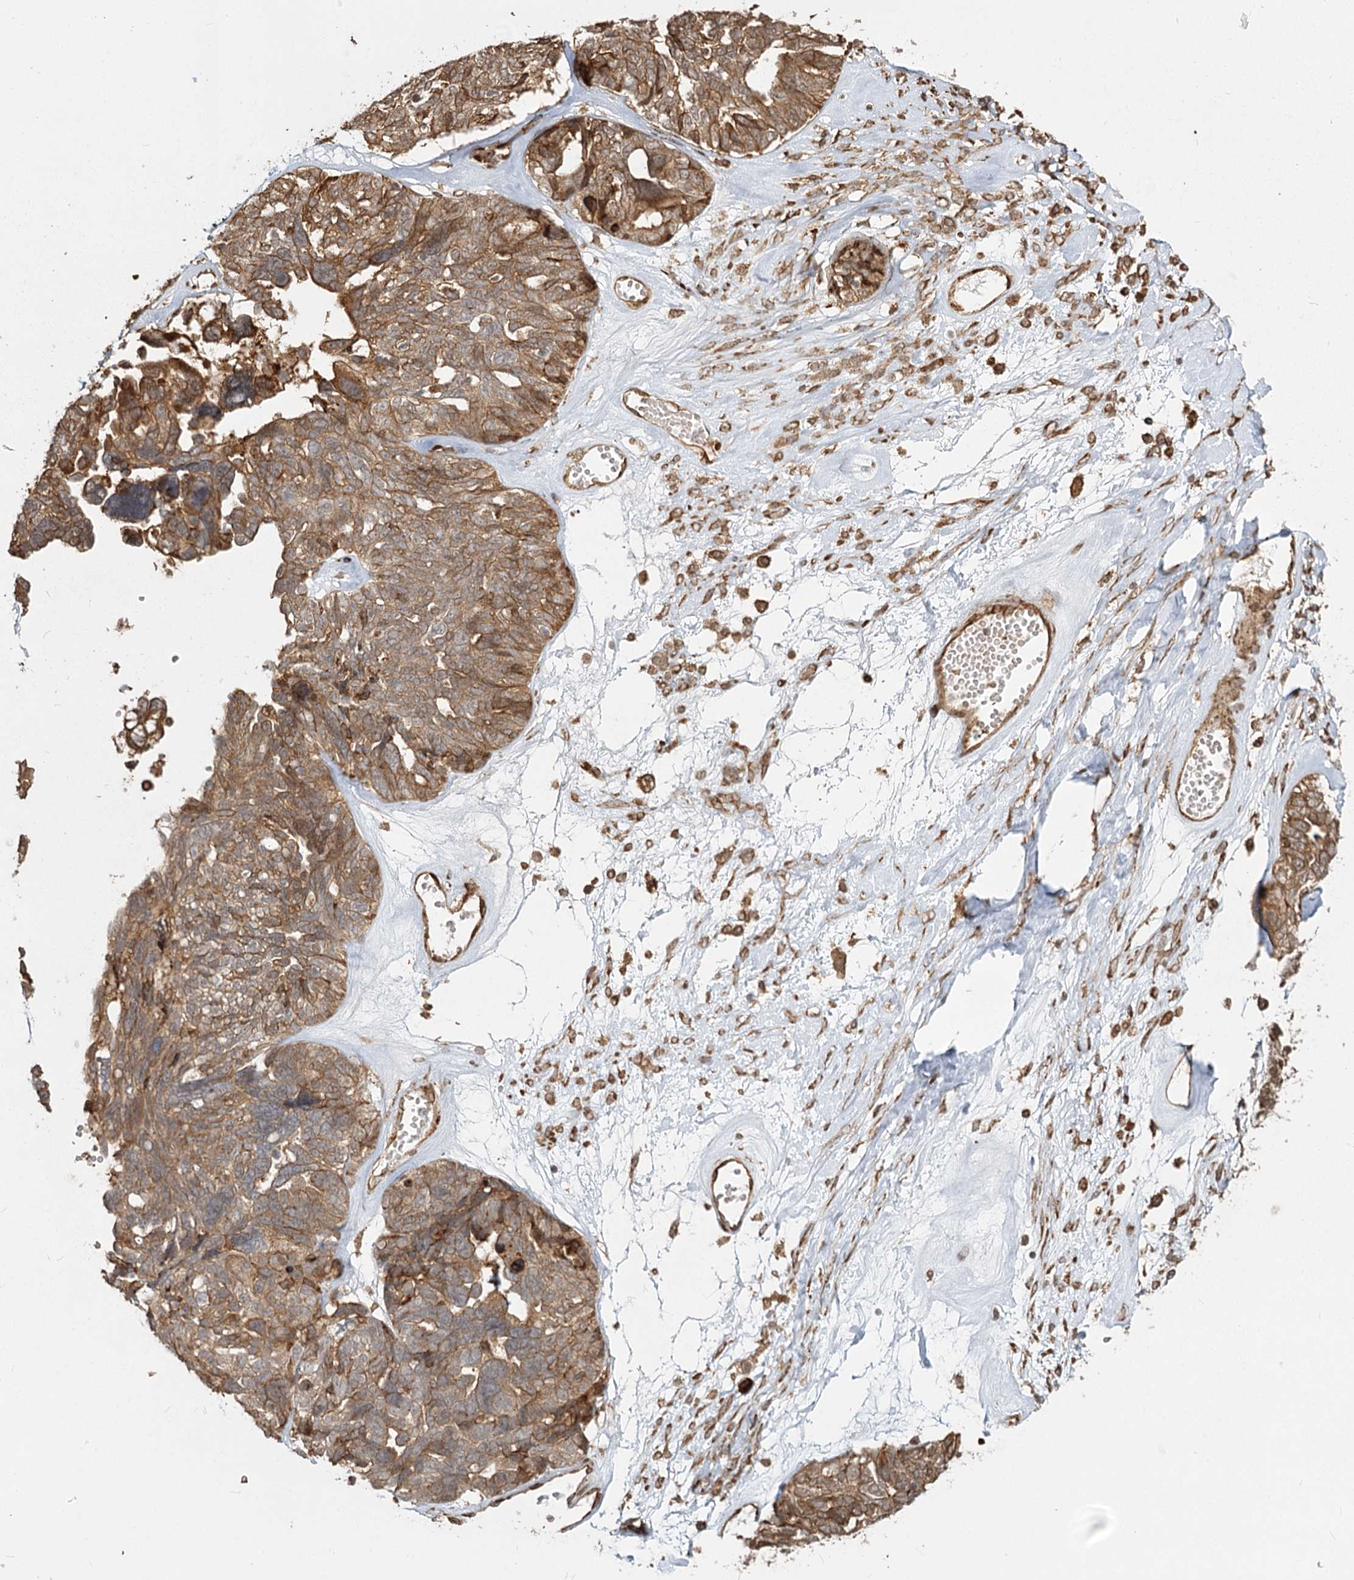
{"staining": {"intensity": "moderate", "quantity": ">75%", "location": "cytoplasmic/membranous"}, "tissue": "ovarian cancer", "cell_type": "Tumor cells", "image_type": "cancer", "snomed": [{"axis": "morphology", "description": "Cystadenocarcinoma, serous, NOS"}, {"axis": "topography", "description": "Ovary"}], "caption": "About >75% of tumor cells in human ovarian cancer demonstrate moderate cytoplasmic/membranous protein positivity as visualized by brown immunohistochemical staining.", "gene": "FAM13A", "patient": {"sex": "female", "age": 79}}